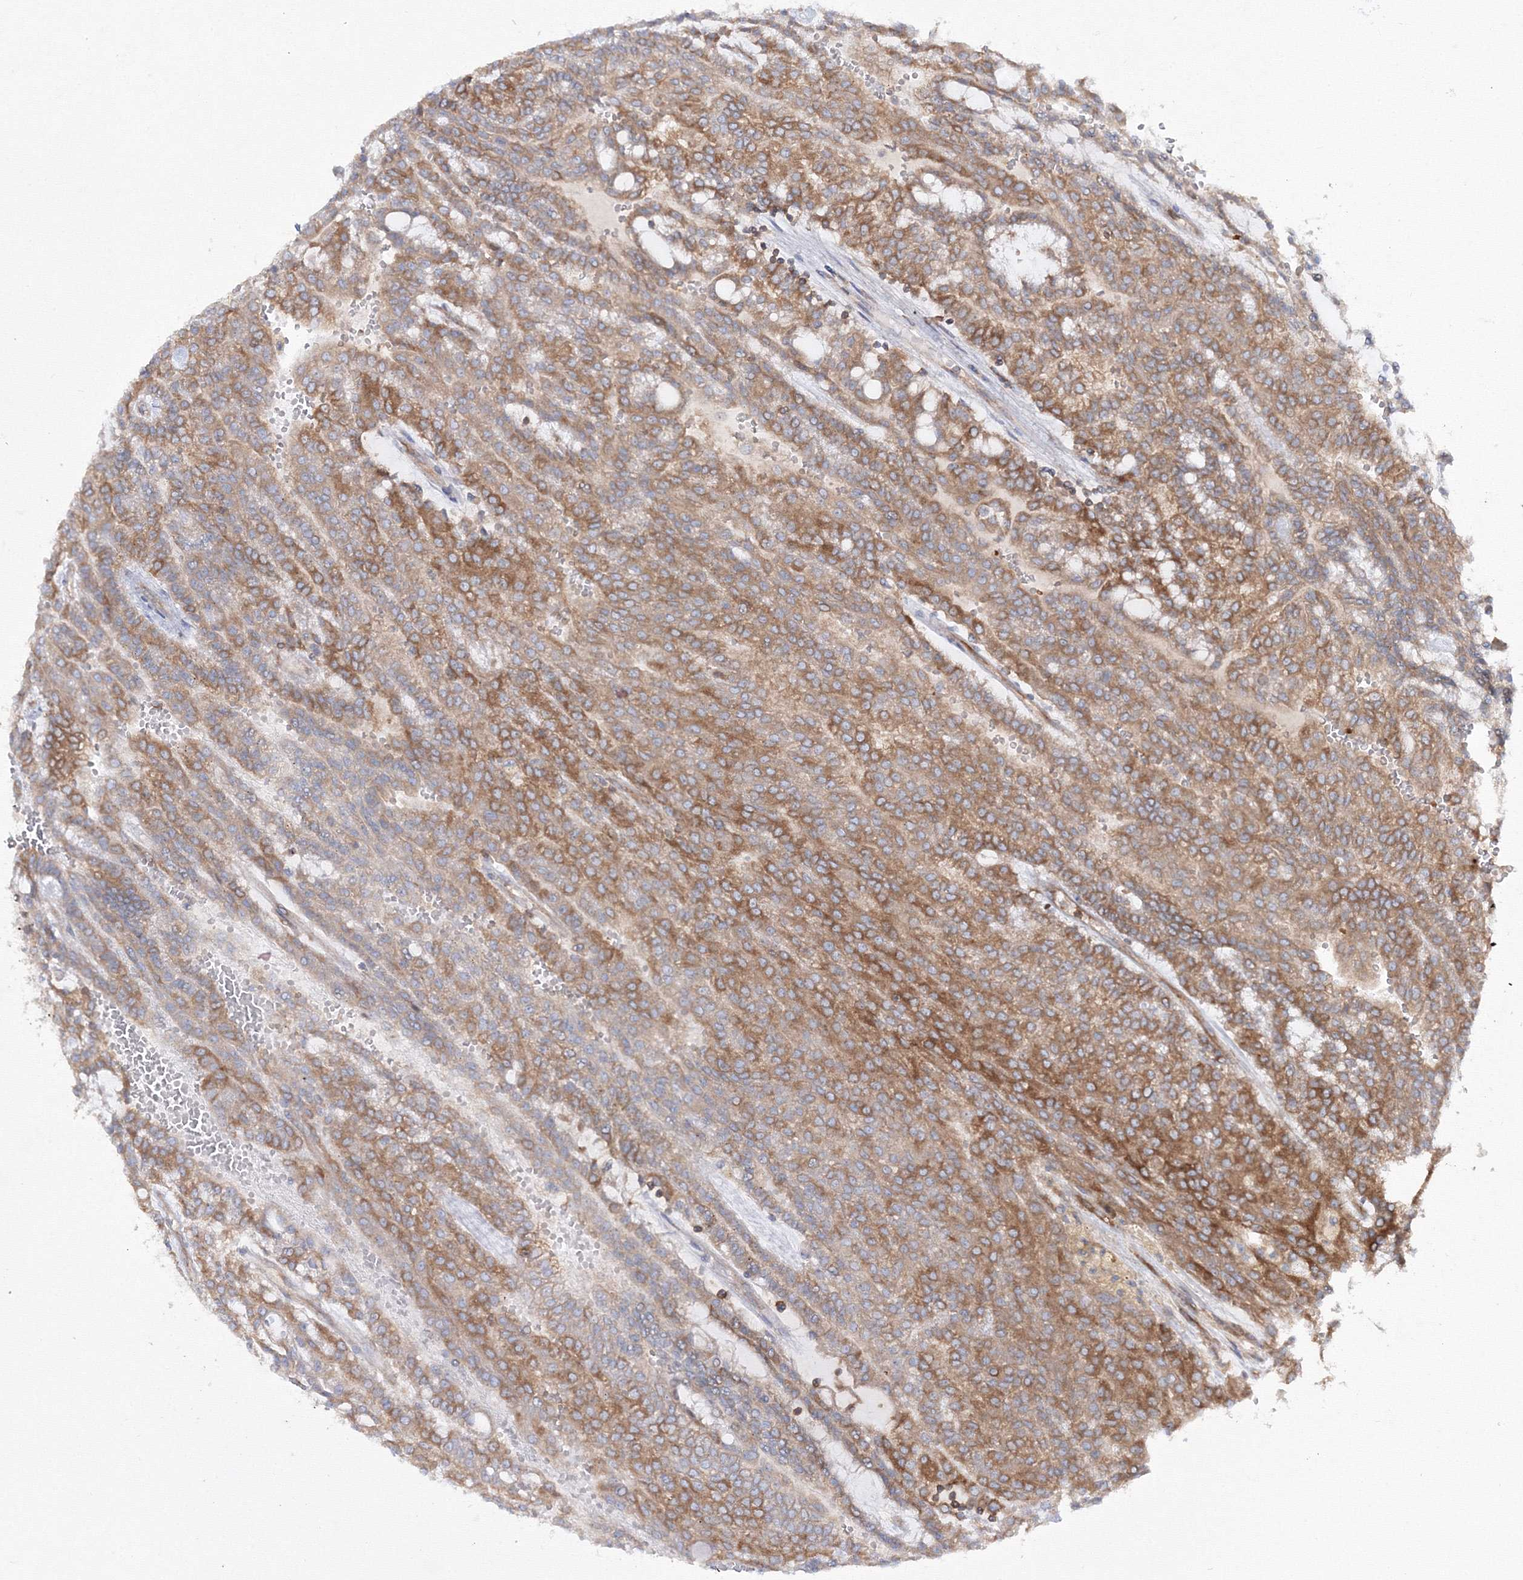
{"staining": {"intensity": "moderate", "quantity": ">75%", "location": "cytoplasmic/membranous"}, "tissue": "renal cancer", "cell_type": "Tumor cells", "image_type": "cancer", "snomed": [{"axis": "morphology", "description": "Adenocarcinoma, NOS"}, {"axis": "topography", "description": "Kidney"}], "caption": "This micrograph displays immunohistochemistry staining of human adenocarcinoma (renal), with medium moderate cytoplasmic/membranous positivity in about >75% of tumor cells.", "gene": "HARS1", "patient": {"sex": "male", "age": 63}}